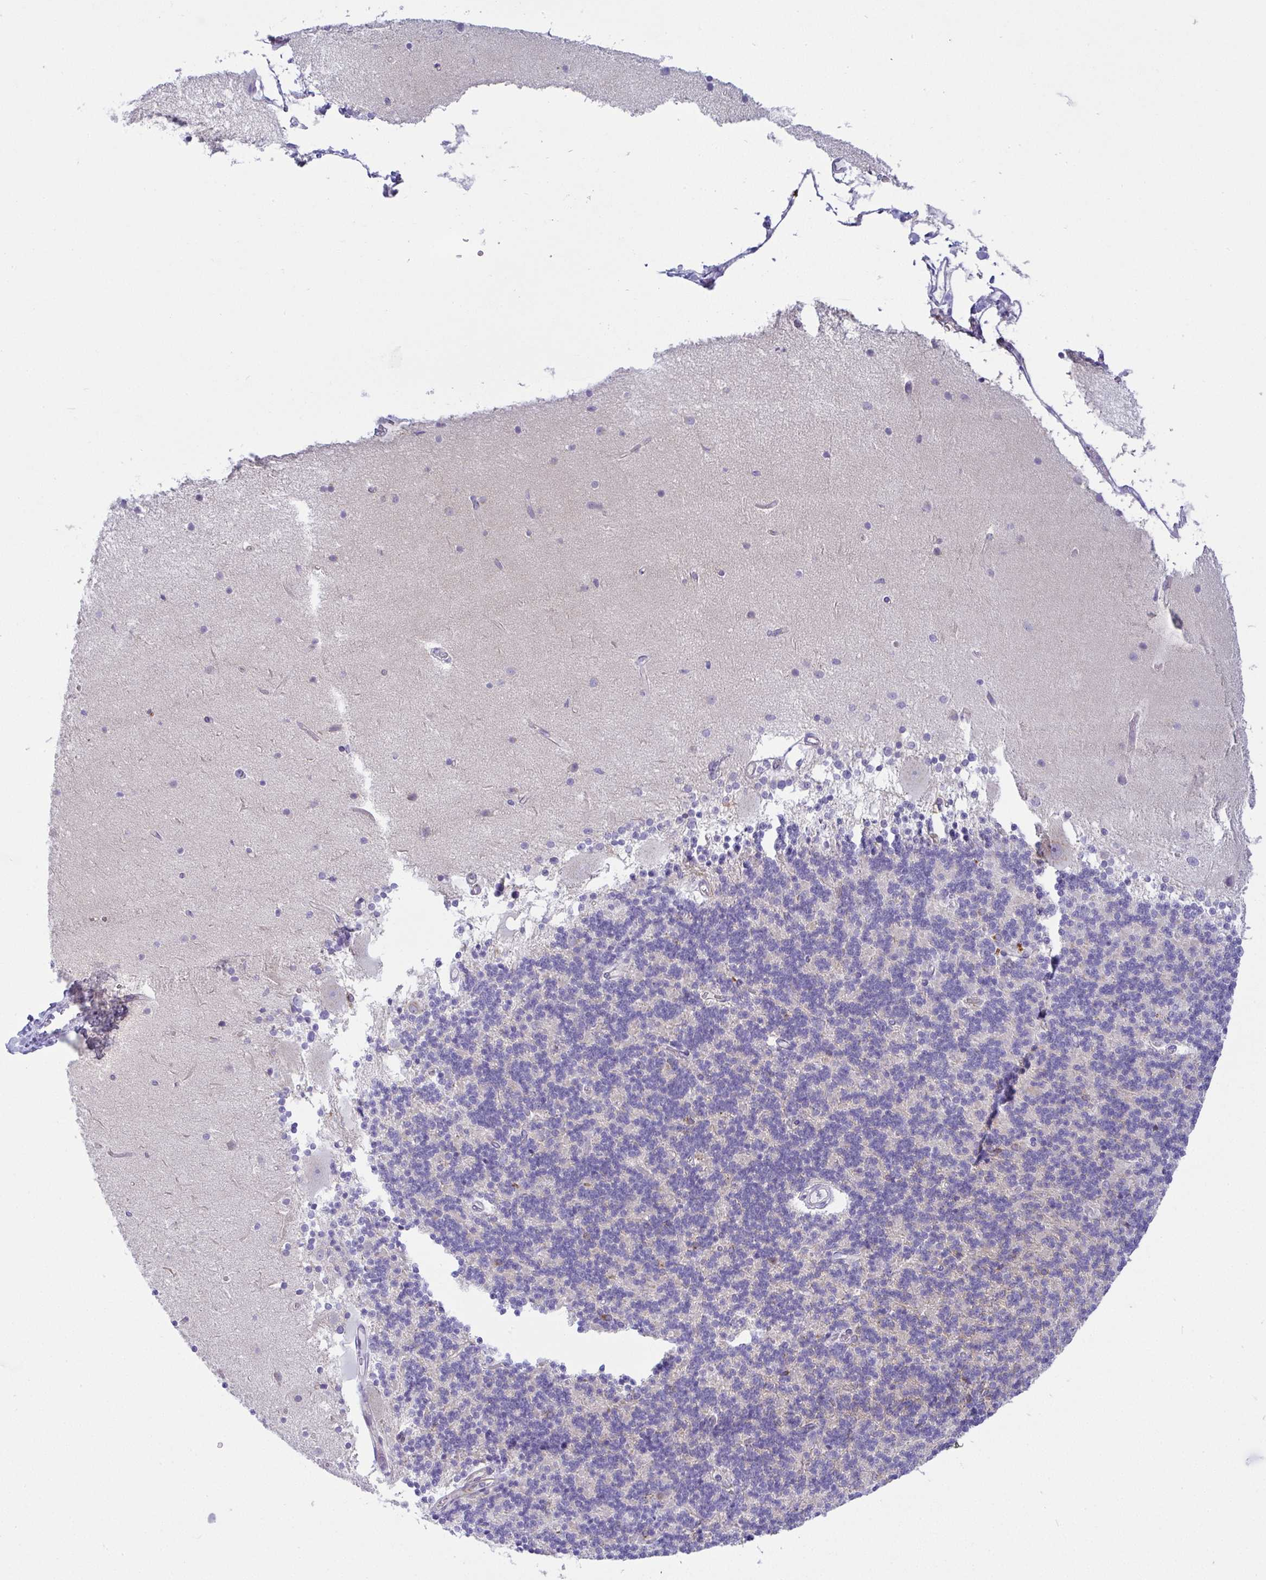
{"staining": {"intensity": "negative", "quantity": "none", "location": "none"}, "tissue": "cerebellum", "cell_type": "Cells in granular layer", "image_type": "normal", "snomed": [{"axis": "morphology", "description": "Normal tissue, NOS"}, {"axis": "topography", "description": "Cerebellum"}], "caption": "Immunohistochemistry (IHC) photomicrograph of normal human cerebellum stained for a protein (brown), which displays no staining in cells in granular layer.", "gene": "FAM177A1", "patient": {"sex": "female", "age": 54}}